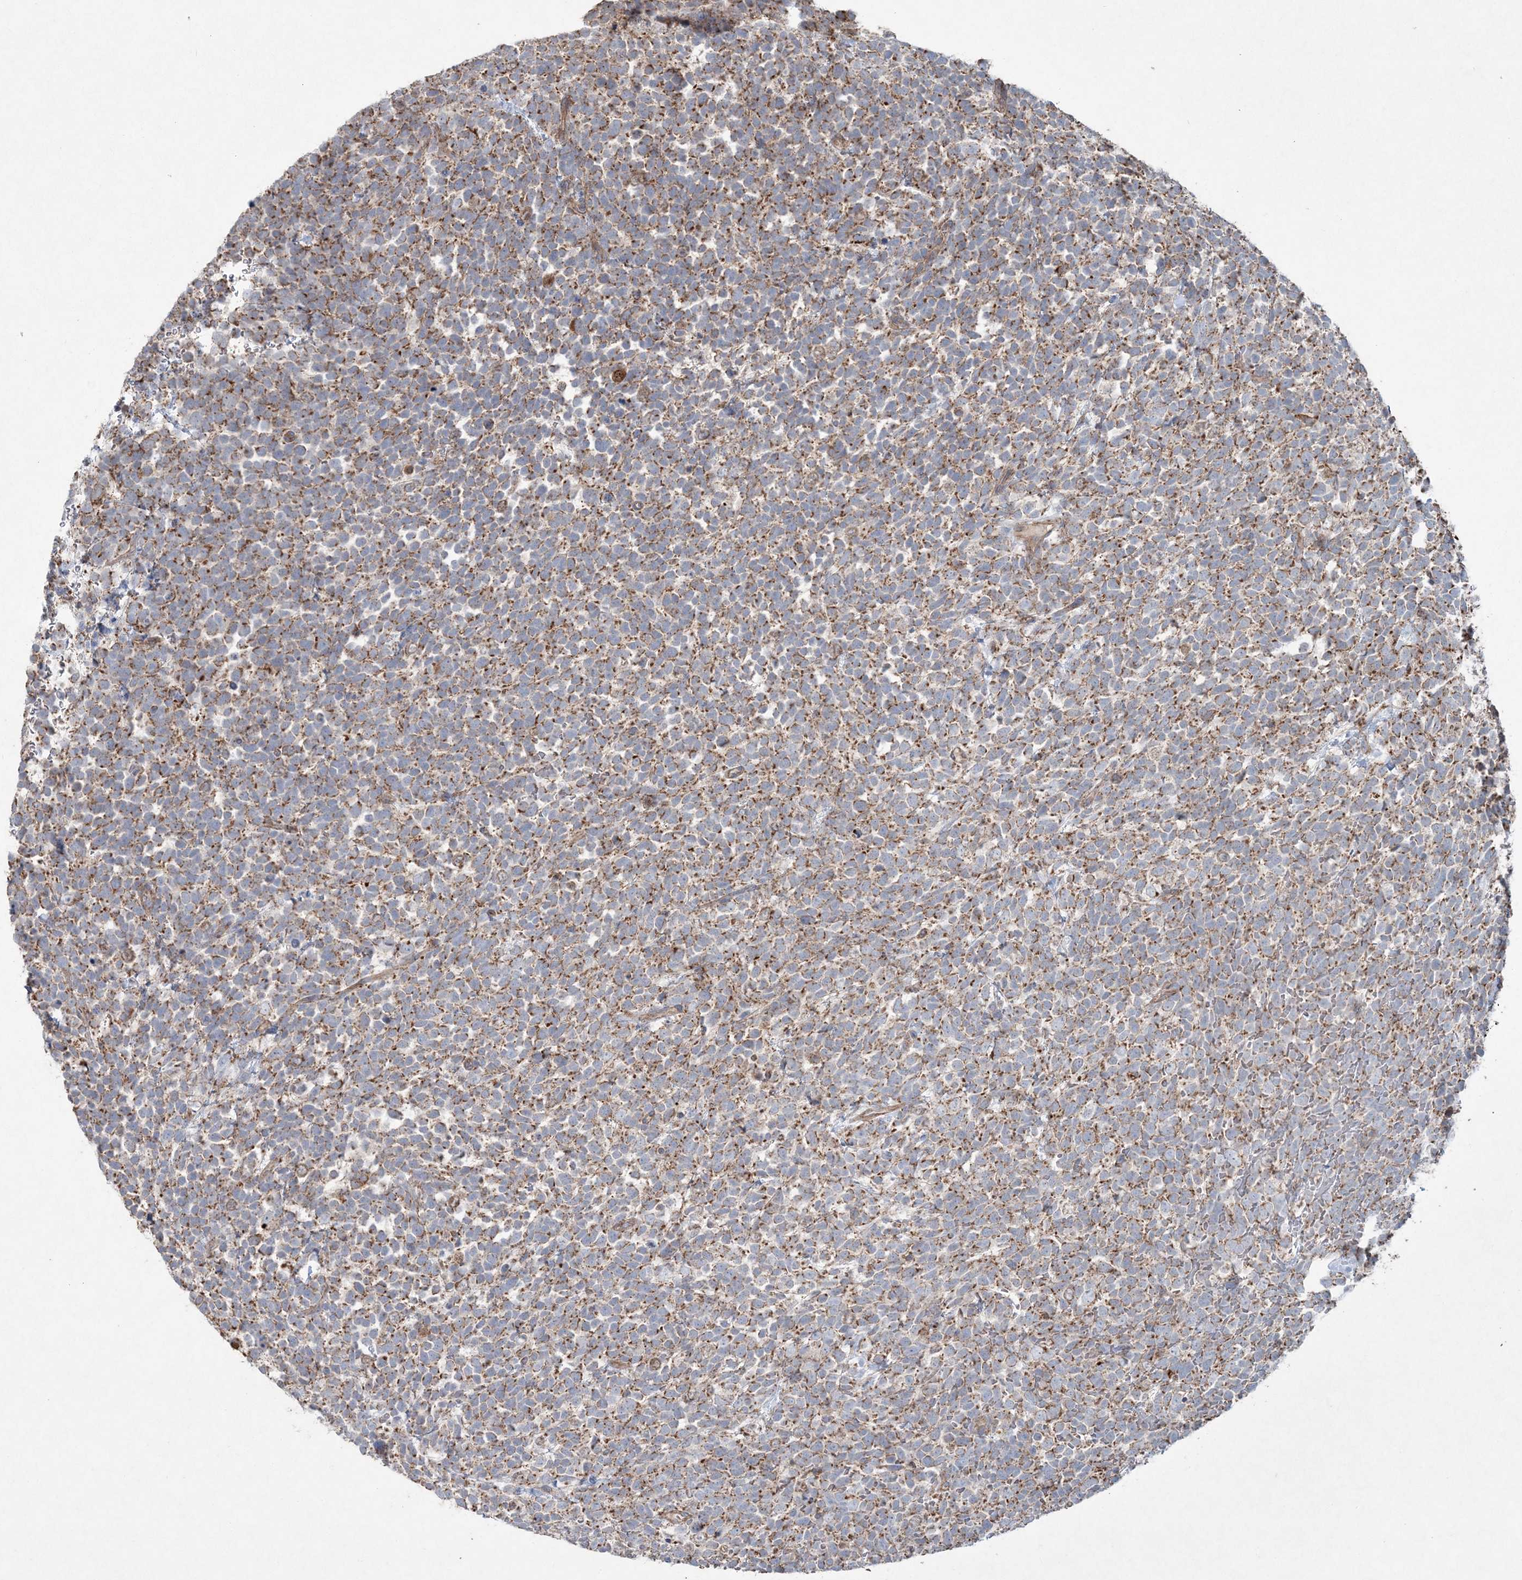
{"staining": {"intensity": "moderate", "quantity": ">75%", "location": "cytoplasmic/membranous"}, "tissue": "urothelial cancer", "cell_type": "Tumor cells", "image_type": "cancer", "snomed": [{"axis": "morphology", "description": "Urothelial carcinoma, High grade"}, {"axis": "topography", "description": "Urinary bladder"}], "caption": "High-grade urothelial carcinoma stained for a protein (brown) demonstrates moderate cytoplasmic/membranous positive staining in about >75% of tumor cells.", "gene": "TTC7A", "patient": {"sex": "female", "age": 82}}